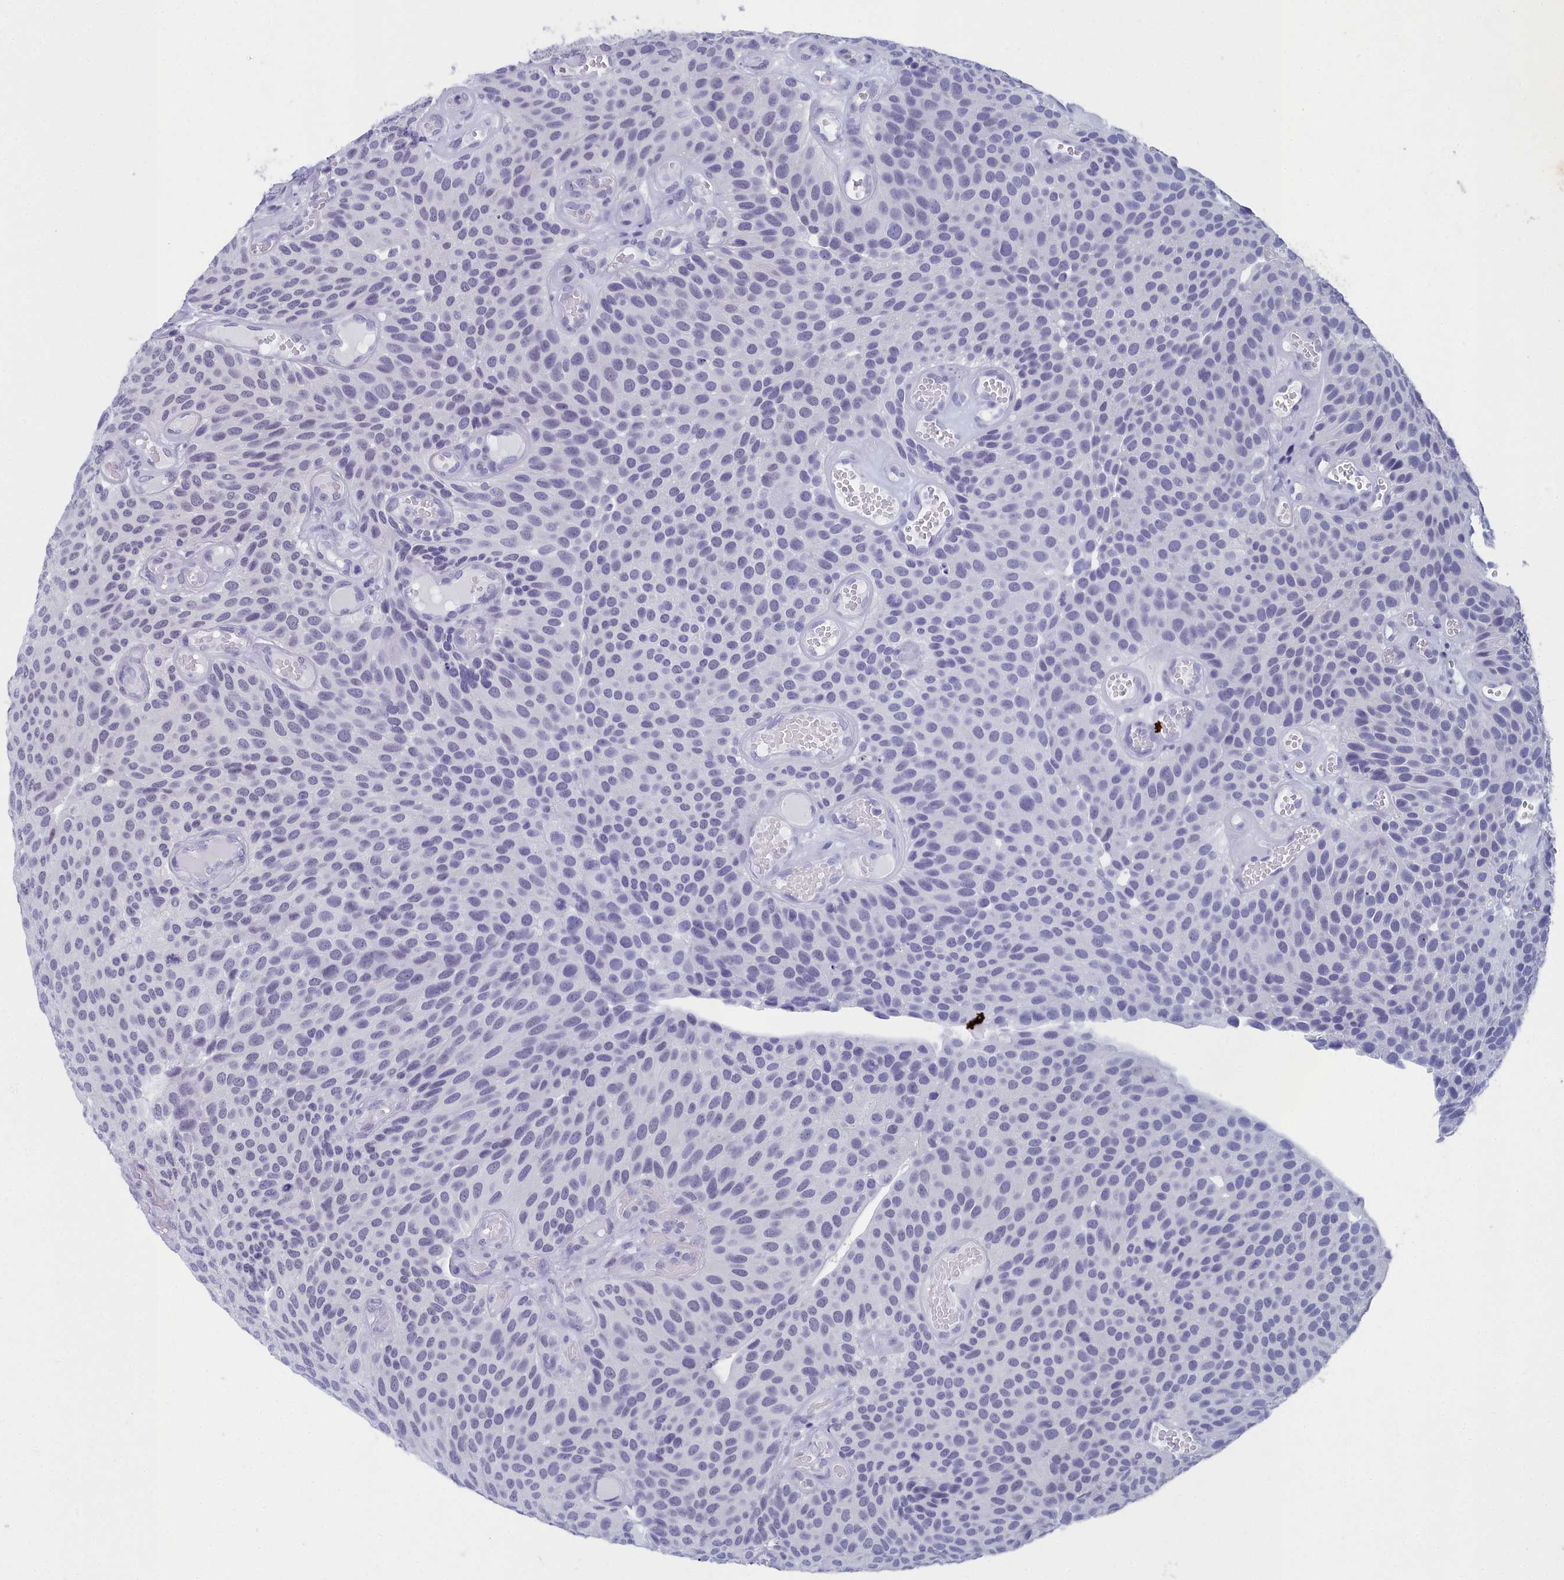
{"staining": {"intensity": "negative", "quantity": "none", "location": "none"}, "tissue": "urothelial cancer", "cell_type": "Tumor cells", "image_type": "cancer", "snomed": [{"axis": "morphology", "description": "Urothelial carcinoma, Low grade"}, {"axis": "topography", "description": "Urinary bladder"}], "caption": "Human urothelial cancer stained for a protein using IHC demonstrates no expression in tumor cells.", "gene": "CCDC97", "patient": {"sex": "male", "age": 89}}